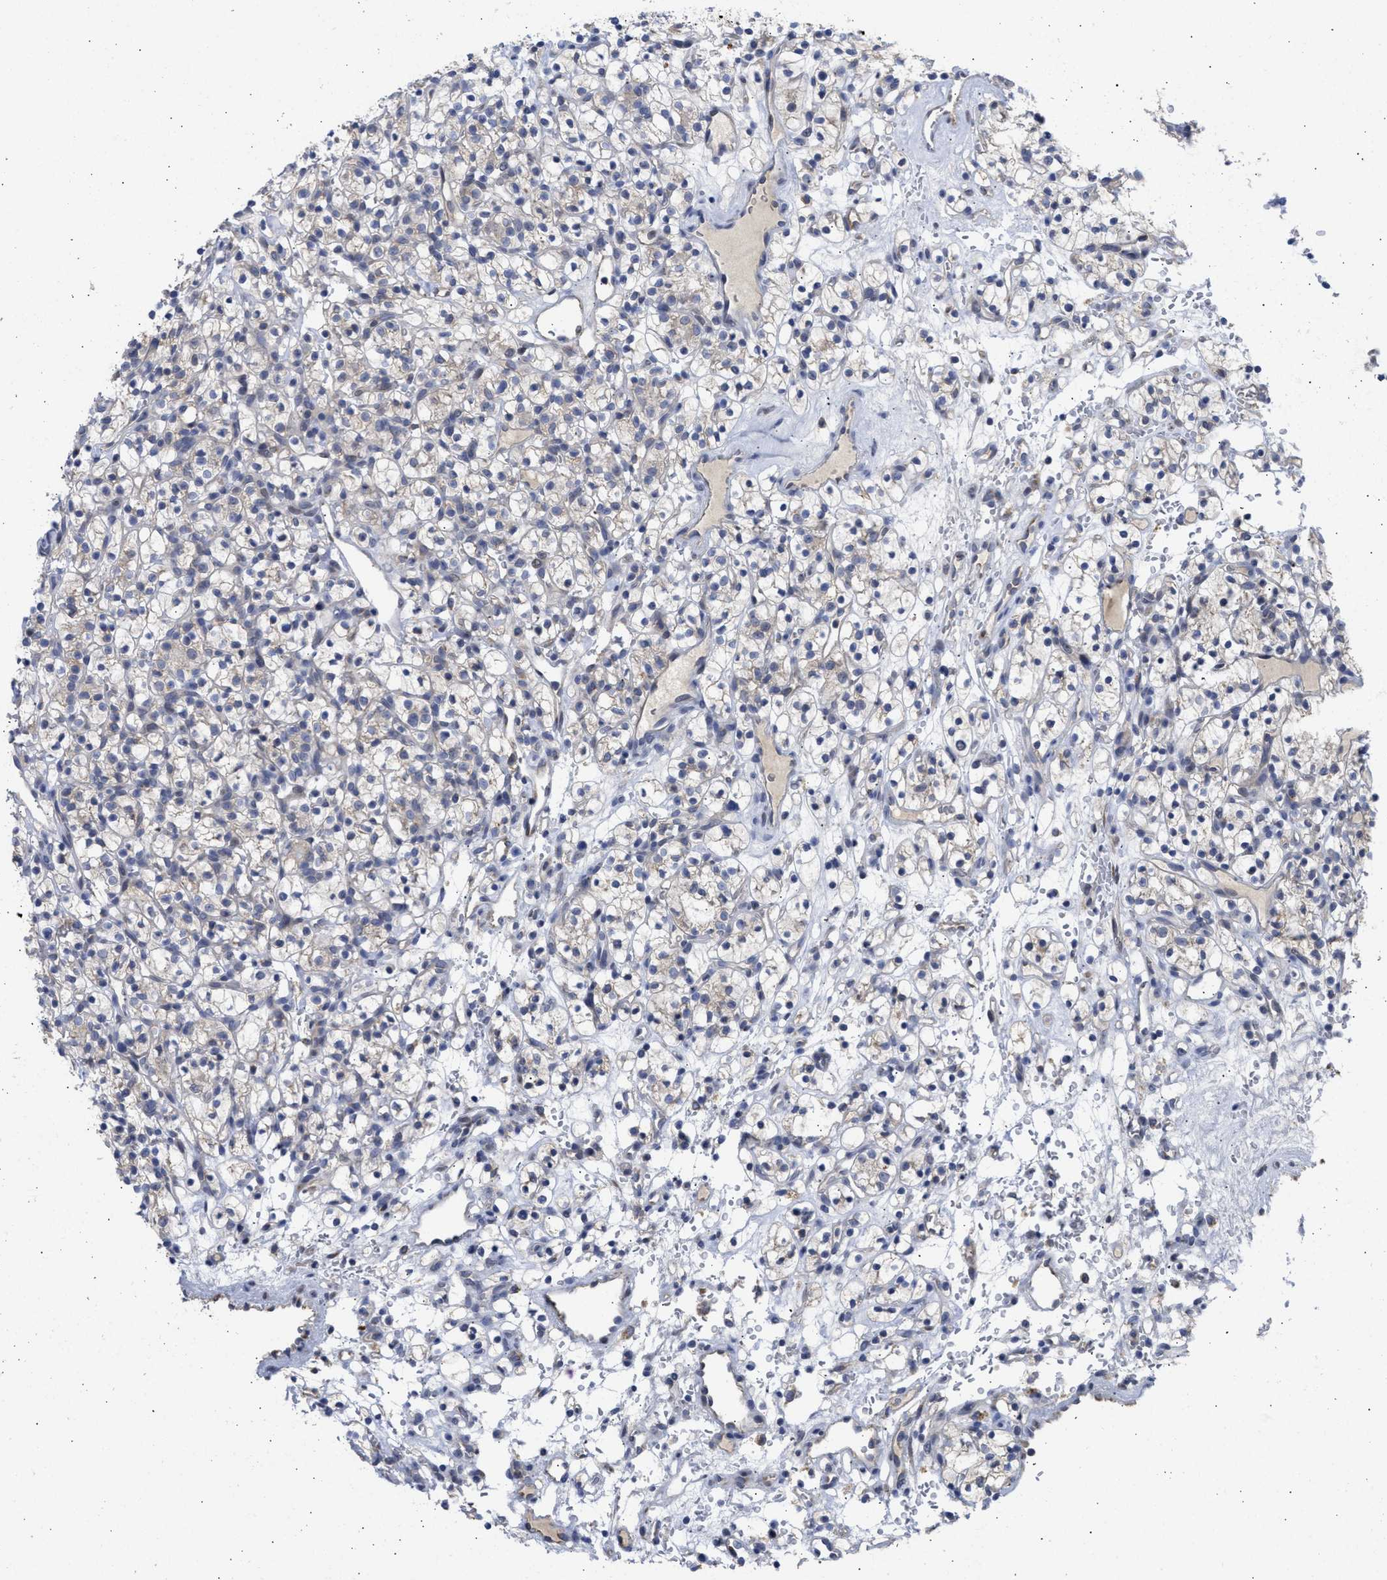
{"staining": {"intensity": "weak", "quantity": ">75%", "location": "cytoplasmic/membranous"}, "tissue": "renal cancer", "cell_type": "Tumor cells", "image_type": "cancer", "snomed": [{"axis": "morphology", "description": "Adenocarcinoma, NOS"}, {"axis": "topography", "description": "Kidney"}], "caption": "Protein expression by IHC demonstrates weak cytoplasmic/membranous expression in about >75% of tumor cells in renal adenocarcinoma. Nuclei are stained in blue.", "gene": "TMED1", "patient": {"sex": "female", "age": 57}}